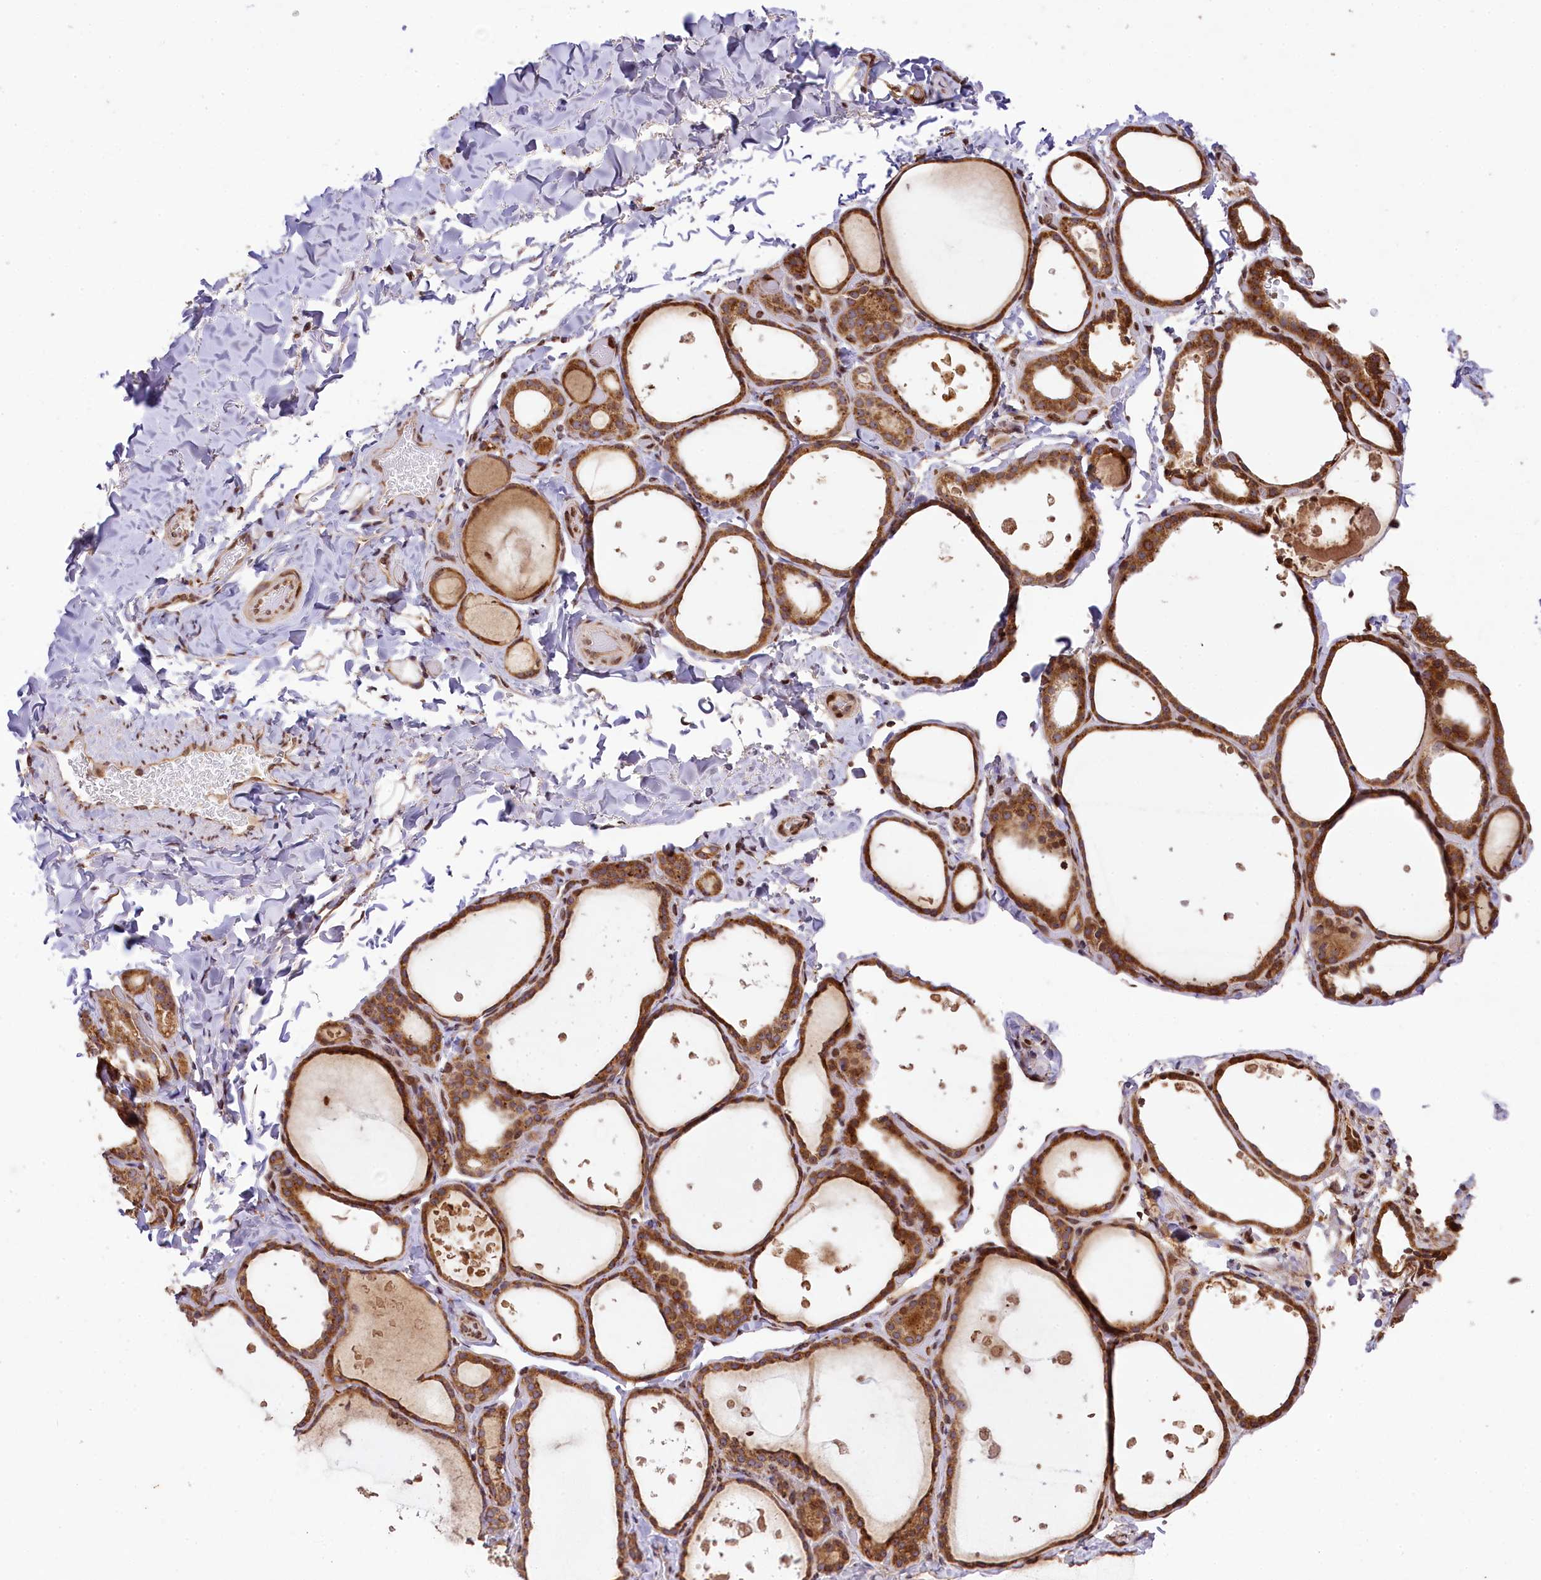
{"staining": {"intensity": "moderate", "quantity": ">75%", "location": "cytoplasmic/membranous,nuclear"}, "tissue": "thyroid gland", "cell_type": "Glandular cells", "image_type": "normal", "snomed": [{"axis": "morphology", "description": "Normal tissue, NOS"}, {"axis": "topography", "description": "Thyroid gland"}], "caption": "The photomicrograph exhibits immunohistochemical staining of unremarkable thyroid gland. There is moderate cytoplasmic/membranous,nuclear staining is identified in approximately >75% of glandular cells. (brown staining indicates protein expression, while blue staining denotes nuclei).", "gene": "LARP4", "patient": {"sex": "female", "age": 44}}